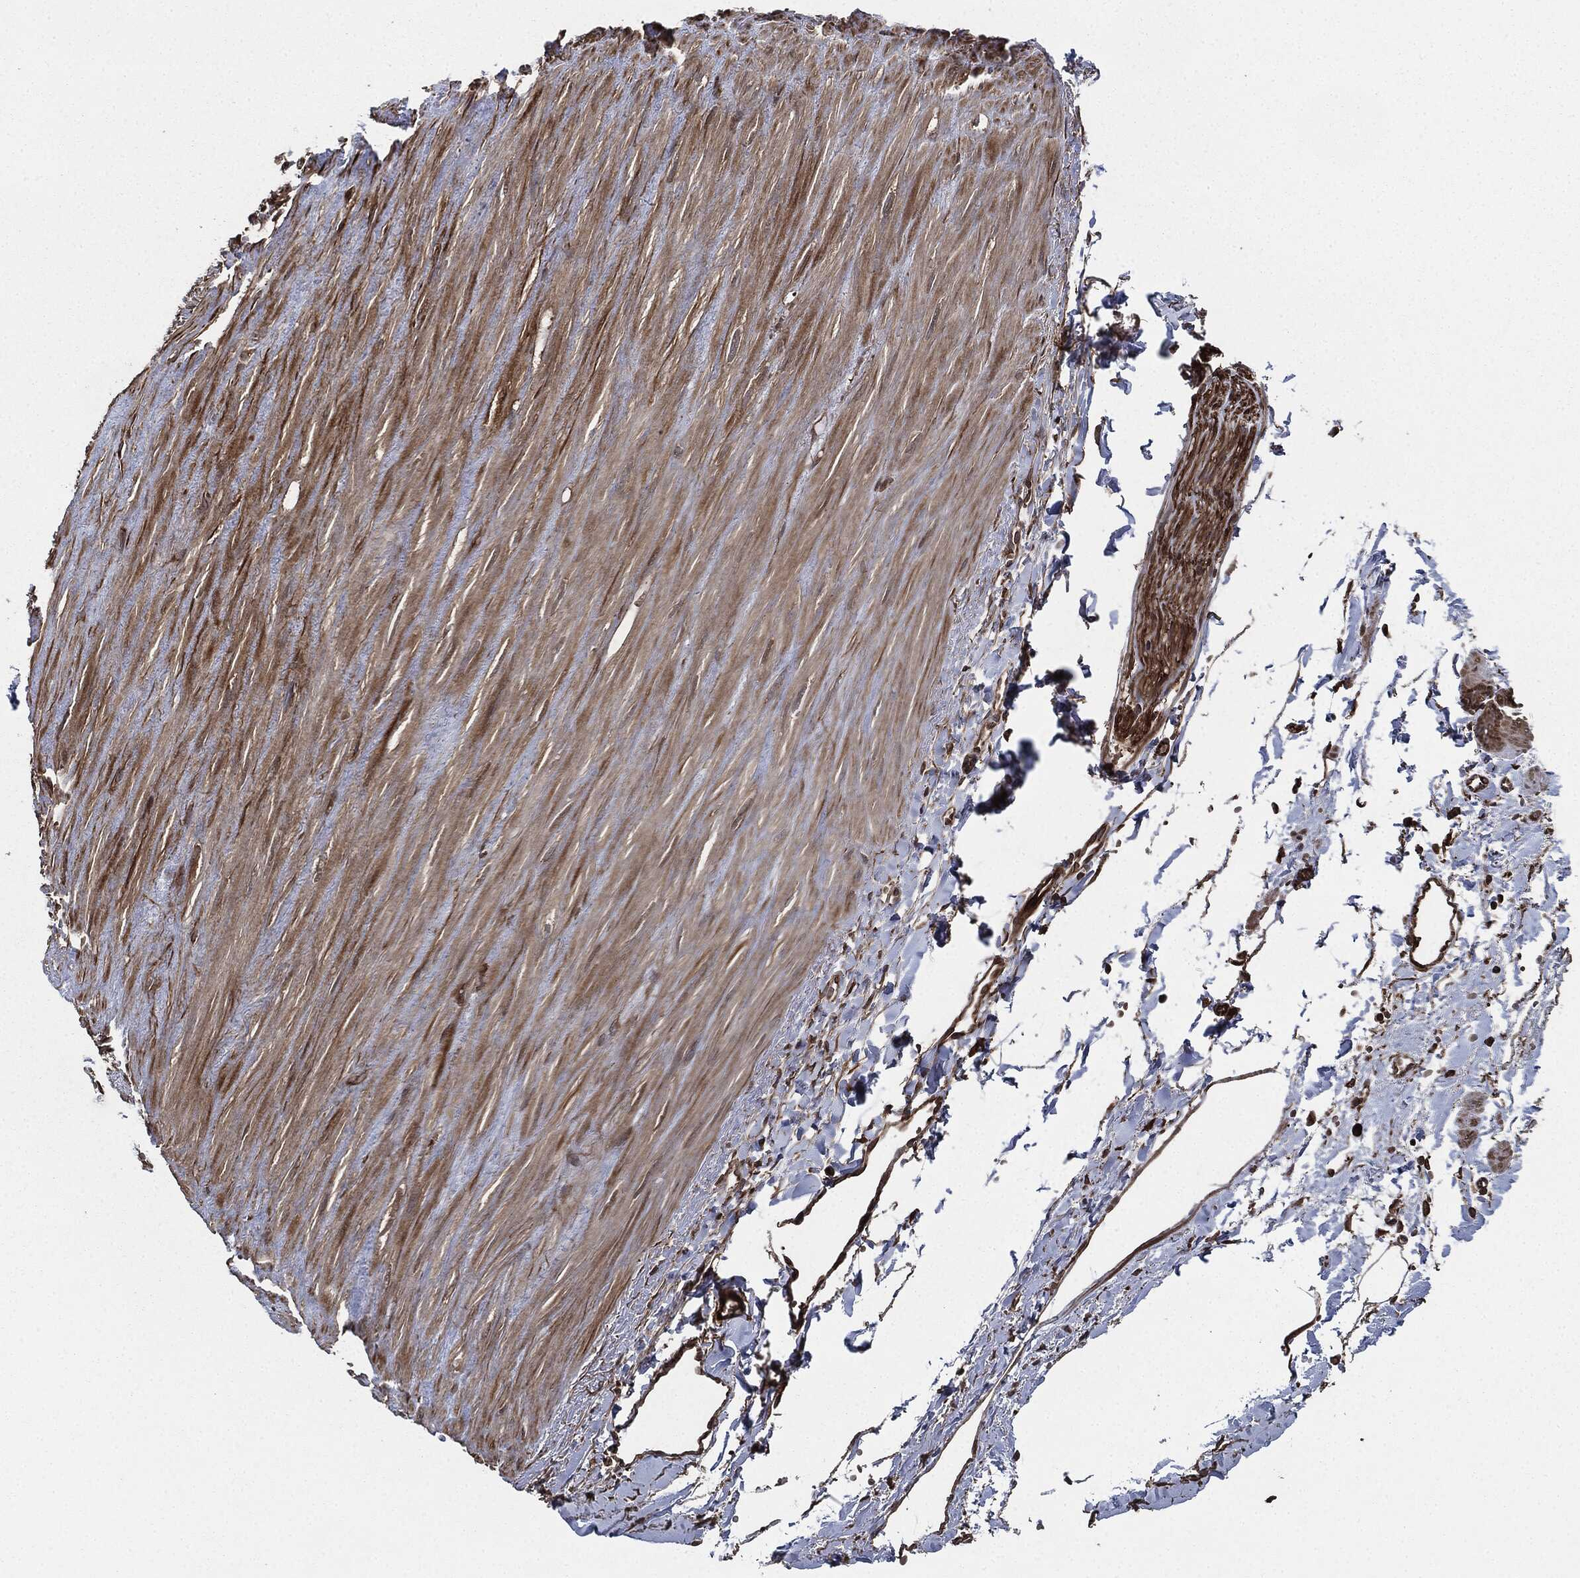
{"staining": {"intensity": "strong", "quantity": ">75%", "location": "cytoplasmic/membranous"}, "tissue": "soft tissue", "cell_type": "Fibroblasts", "image_type": "normal", "snomed": [{"axis": "morphology", "description": "Normal tissue, NOS"}, {"axis": "morphology", "description": "Adenocarcinoma, NOS"}, {"axis": "topography", "description": "Pancreas"}, {"axis": "topography", "description": "Peripheral nerve tissue"}], "caption": "This photomicrograph shows immunohistochemistry staining of benign soft tissue, with high strong cytoplasmic/membranous positivity in approximately >75% of fibroblasts.", "gene": "RAP1GDS1", "patient": {"sex": "male", "age": 61}}